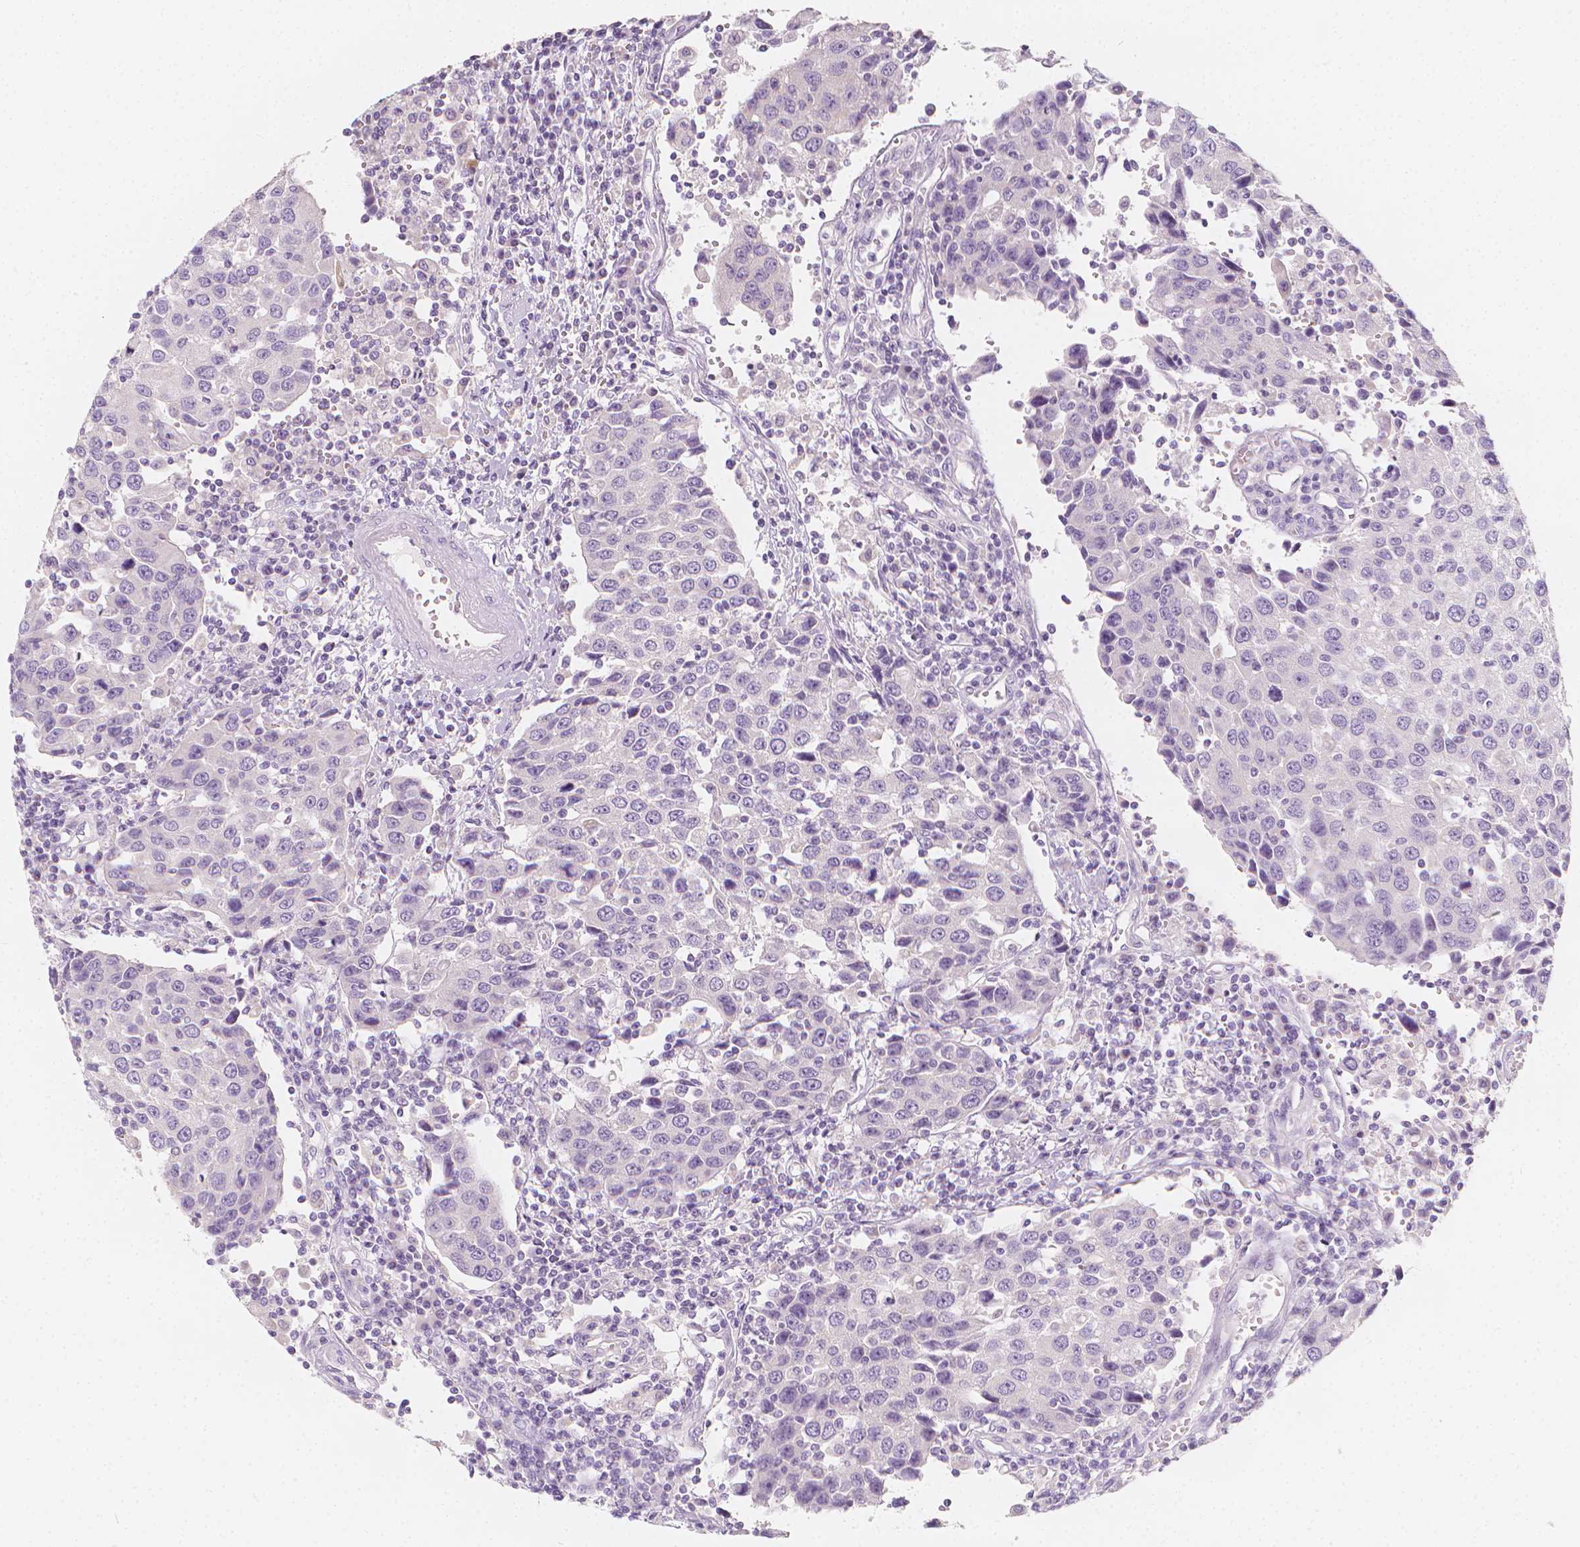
{"staining": {"intensity": "negative", "quantity": "none", "location": "none"}, "tissue": "urothelial cancer", "cell_type": "Tumor cells", "image_type": "cancer", "snomed": [{"axis": "morphology", "description": "Urothelial carcinoma, High grade"}, {"axis": "topography", "description": "Urinary bladder"}], "caption": "Immunohistochemical staining of human urothelial cancer reveals no significant expression in tumor cells.", "gene": "RBFOX1", "patient": {"sex": "female", "age": 85}}